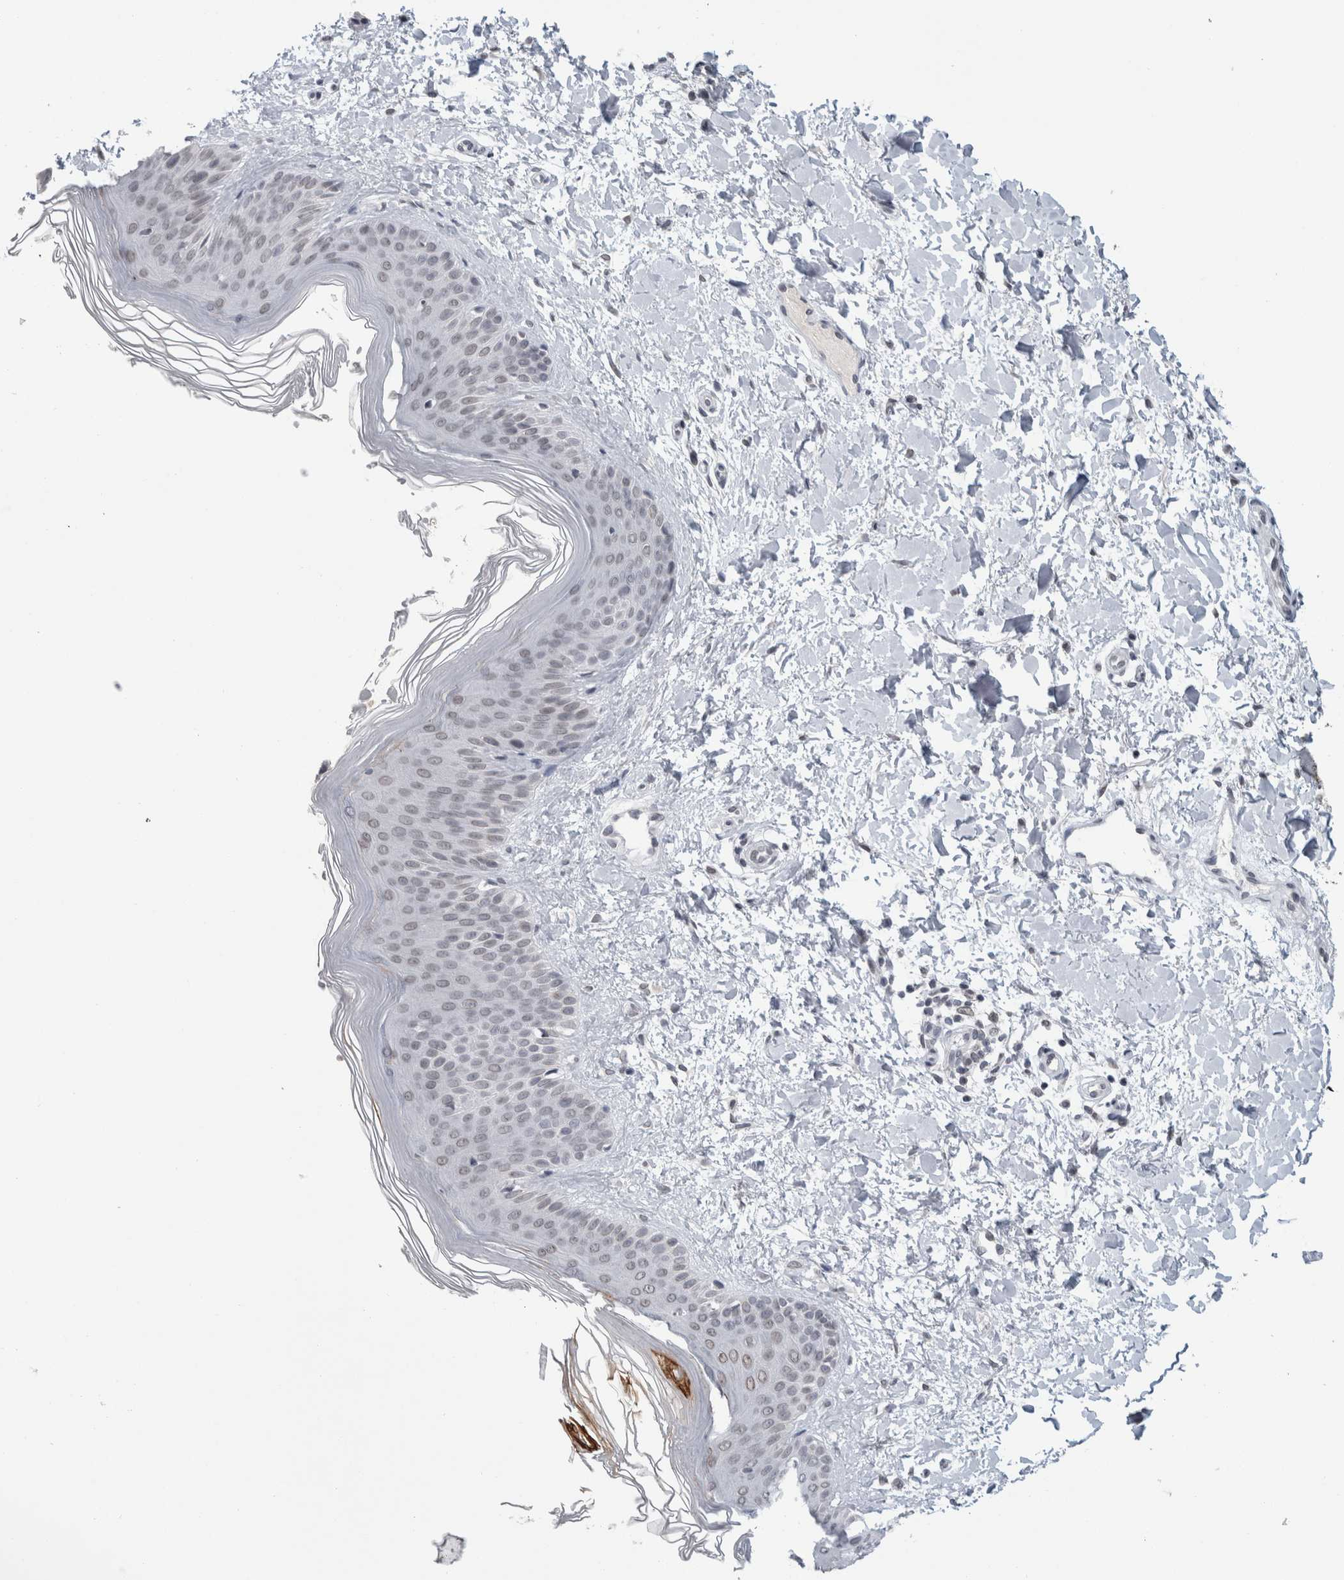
{"staining": {"intensity": "negative", "quantity": "none", "location": "none"}, "tissue": "skin", "cell_type": "Fibroblasts", "image_type": "normal", "snomed": [{"axis": "morphology", "description": "Normal tissue, NOS"}, {"axis": "morphology", "description": "Malignant melanoma, Metastatic site"}, {"axis": "topography", "description": "Skin"}], "caption": "Immunohistochemical staining of unremarkable human skin exhibits no significant positivity in fibroblasts.", "gene": "ZNF770", "patient": {"sex": "male", "age": 41}}